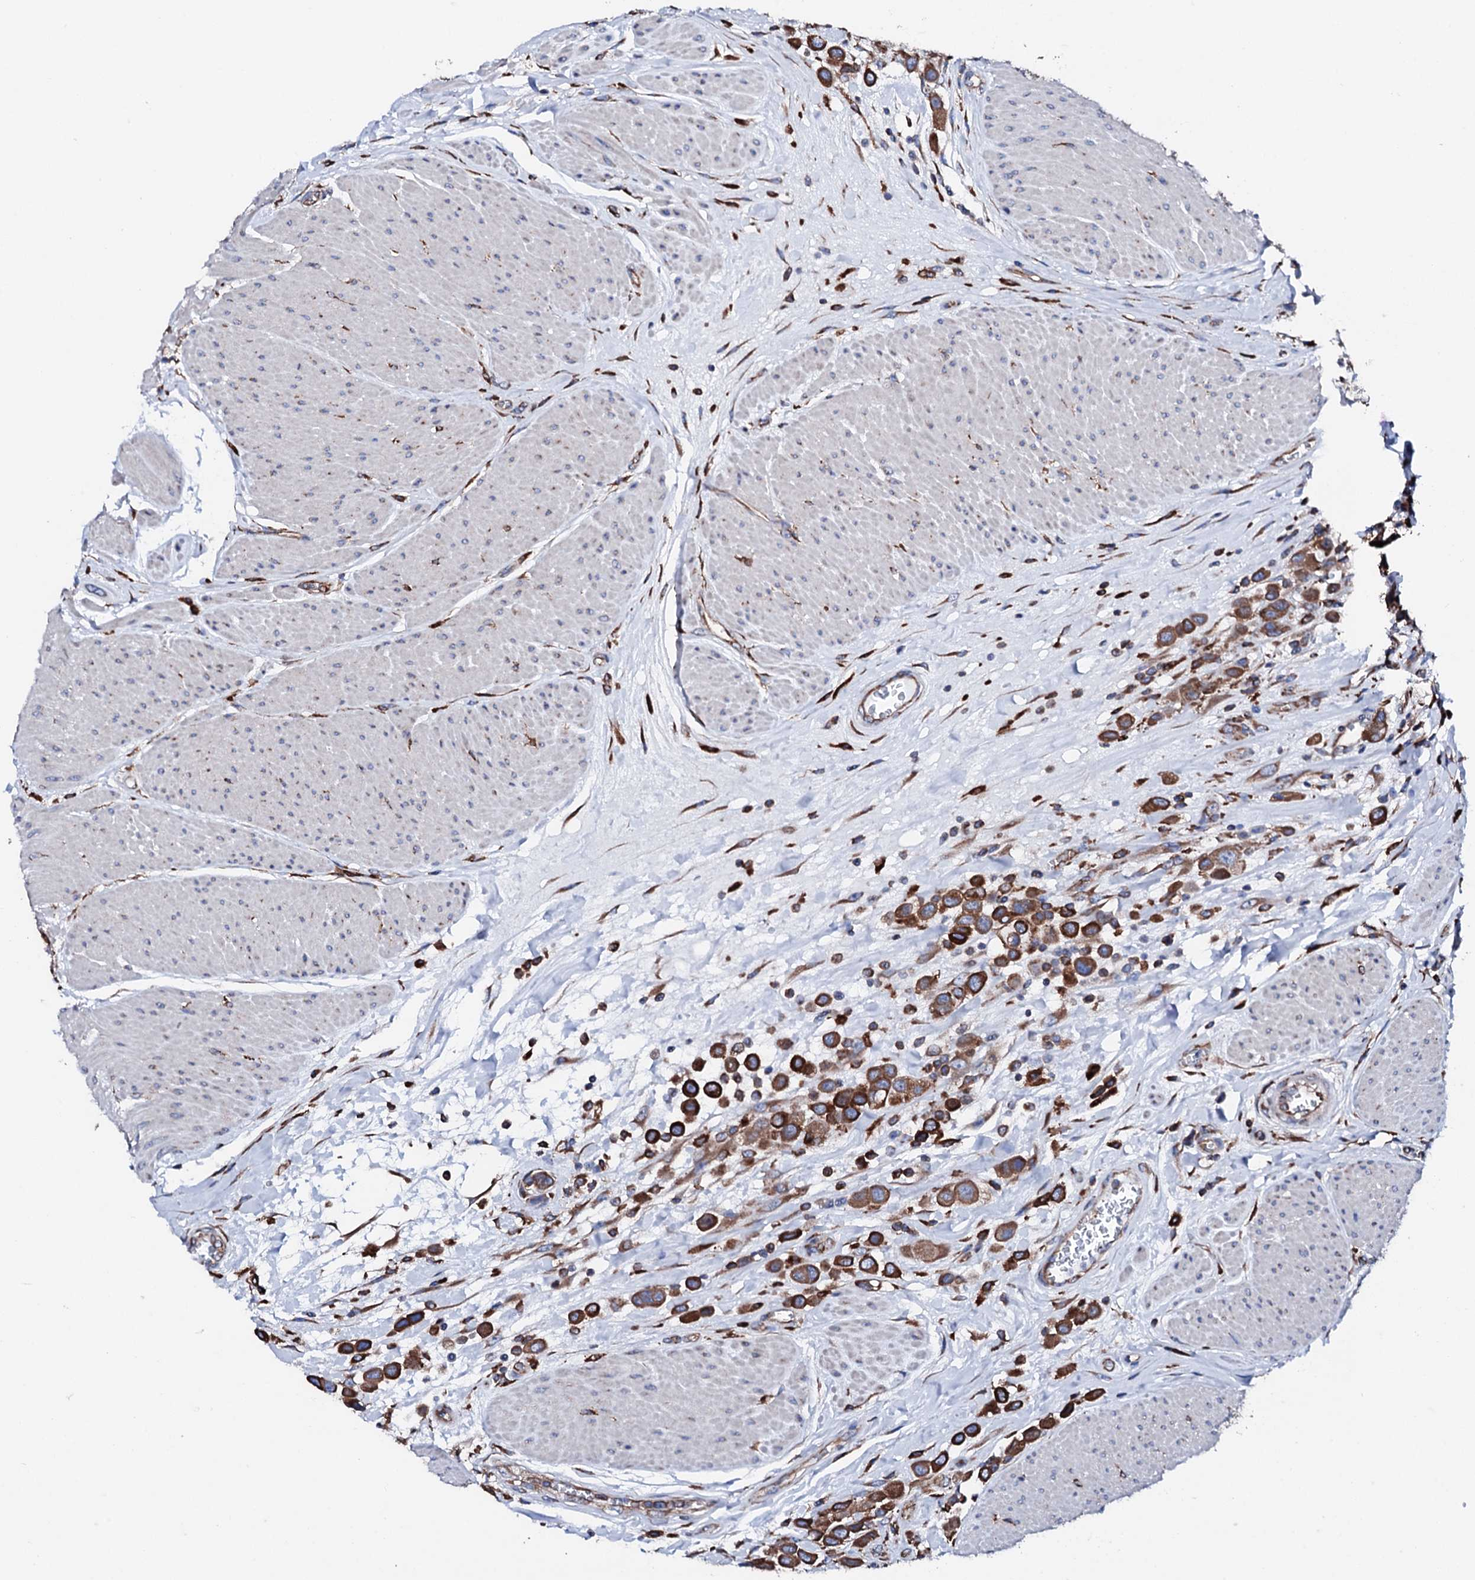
{"staining": {"intensity": "strong", "quantity": ">75%", "location": "cytoplasmic/membranous"}, "tissue": "urothelial cancer", "cell_type": "Tumor cells", "image_type": "cancer", "snomed": [{"axis": "morphology", "description": "Urothelial carcinoma, High grade"}, {"axis": "topography", "description": "Urinary bladder"}], "caption": "Strong cytoplasmic/membranous positivity is present in about >75% of tumor cells in high-grade urothelial carcinoma.", "gene": "AMDHD1", "patient": {"sex": "male", "age": 50}}